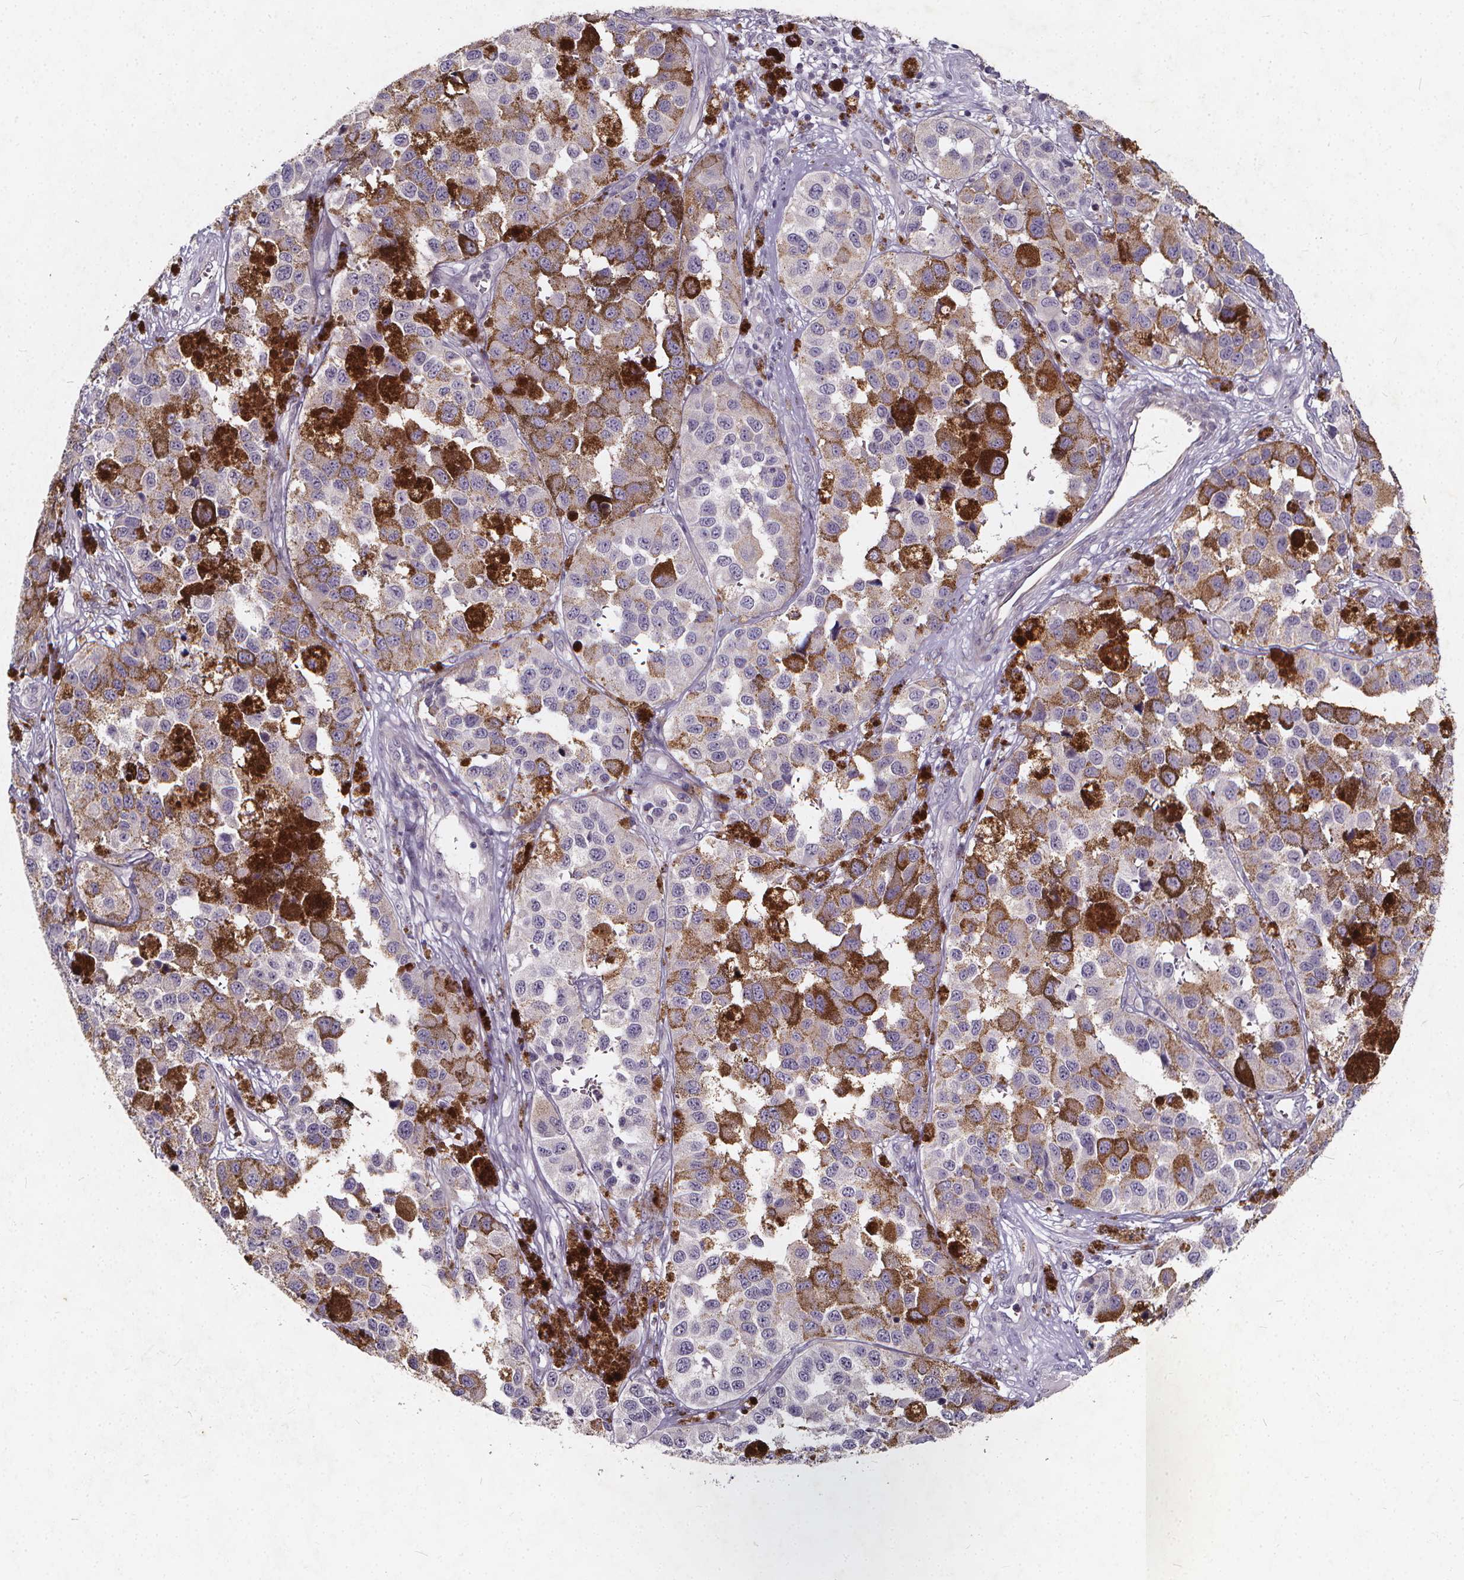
{"staining": {"intensity": "negative", "quantity": "none", "location": "none"}, "tissue": "melanoma", "cell_type": "Tumor cells", "image_type": "cancer", "snomed": [{"axis": "morphology", "description": "Malignant melanoma, NOS"}, {"axis": "topography", "description": "Skin"}], "caption": "Immunohistochemistry micrograph of neoplastic tissue: human malignant melanoma stained with DAB shows no significant protein expression in tumor cells.", "gene": "TSPAN14", "patient": {"sex": "female", "age": 58}}